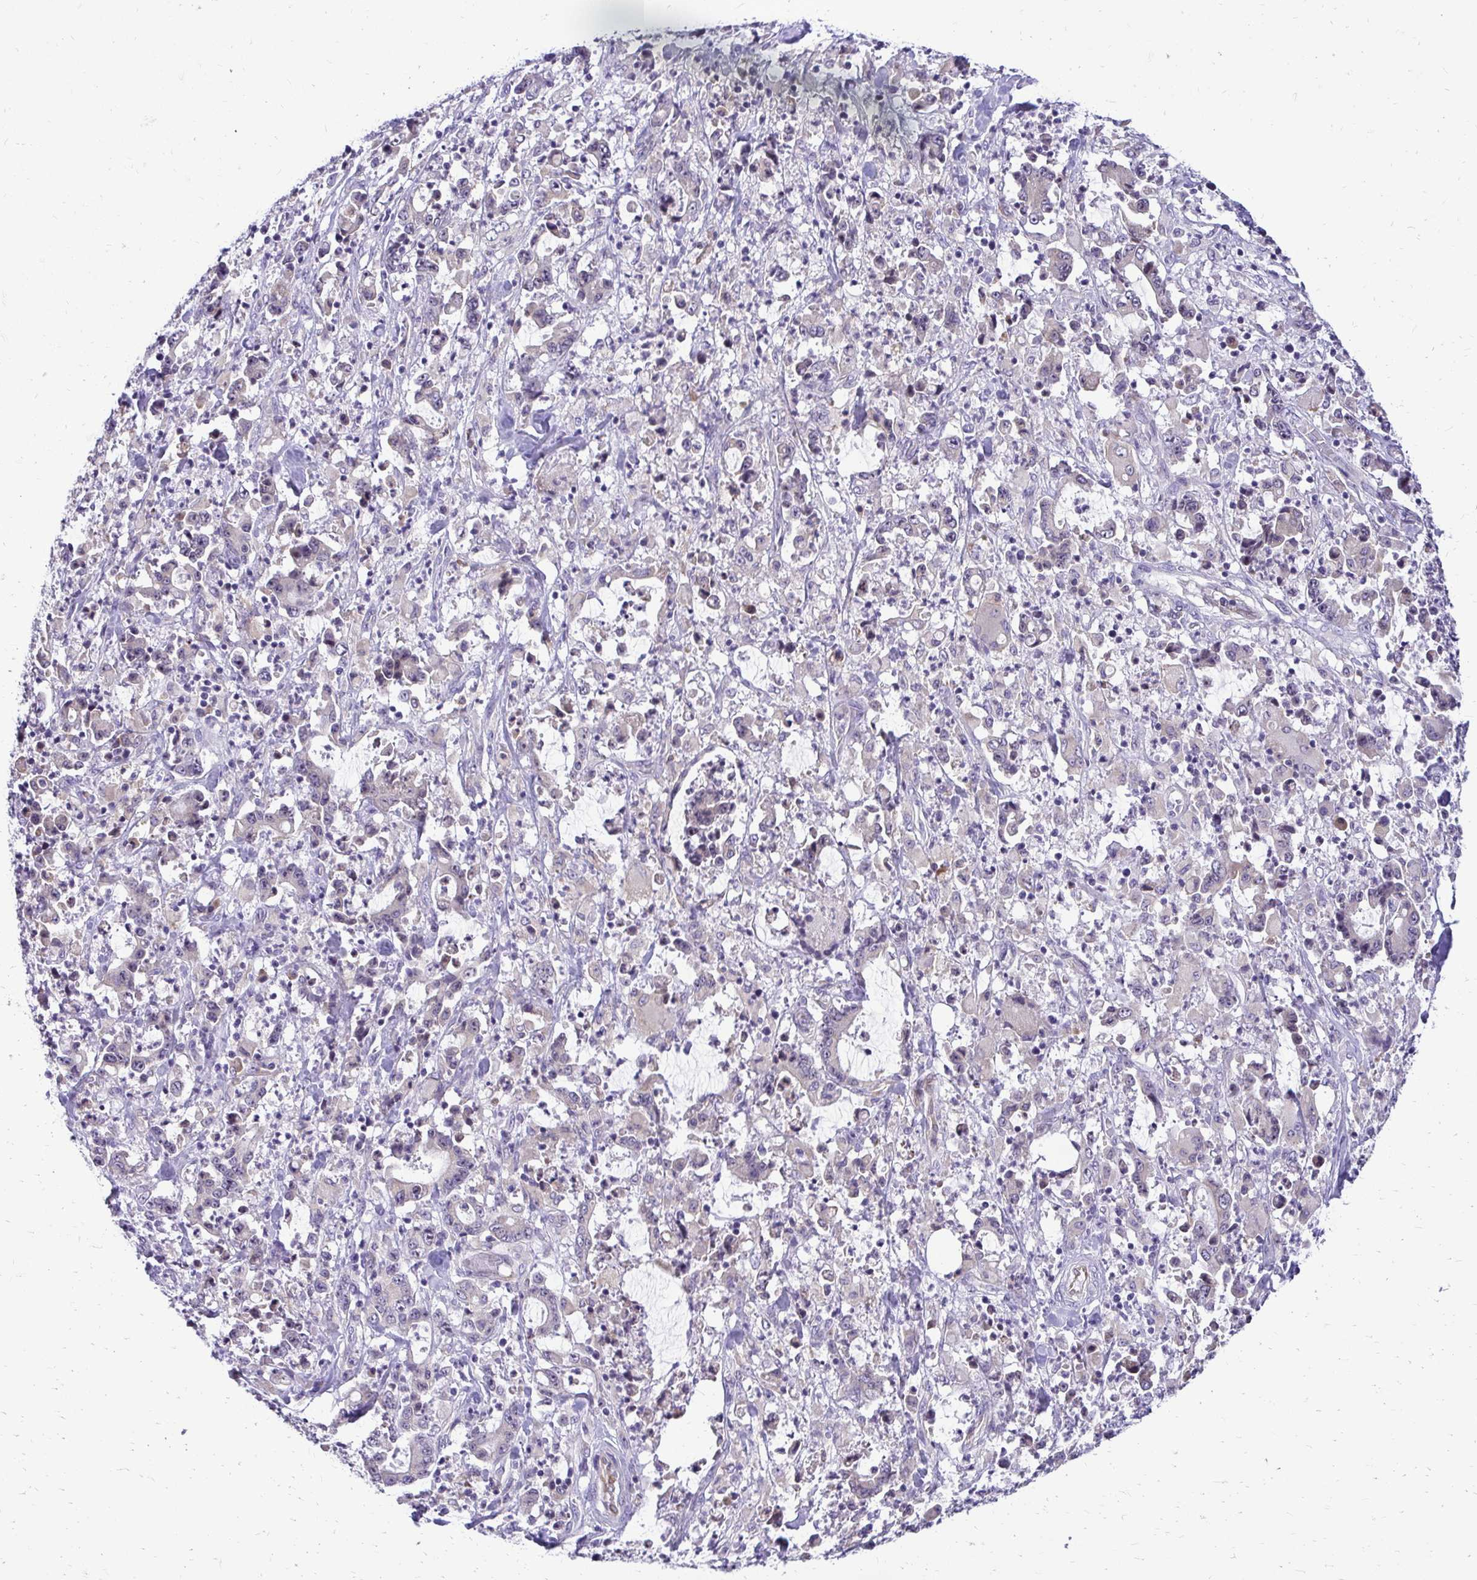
{"staining": {"intensity": "negative", "quantity": "none", "location": "none"}, "tissue": "stomach cancer", "cell_type": "Tumor cells", "image_type": "cancer", "snomed": [{"axis": "morphology", "description": "Adenocarcinoma, NOS"}, {"axis": "topography", "description": "Stomach, upper"}], "caption": "Tumor cells are negative for brown protein staining in stomach cancer.", "gene": "NIFK", "patient": {"sex": "male", "age": 68}}